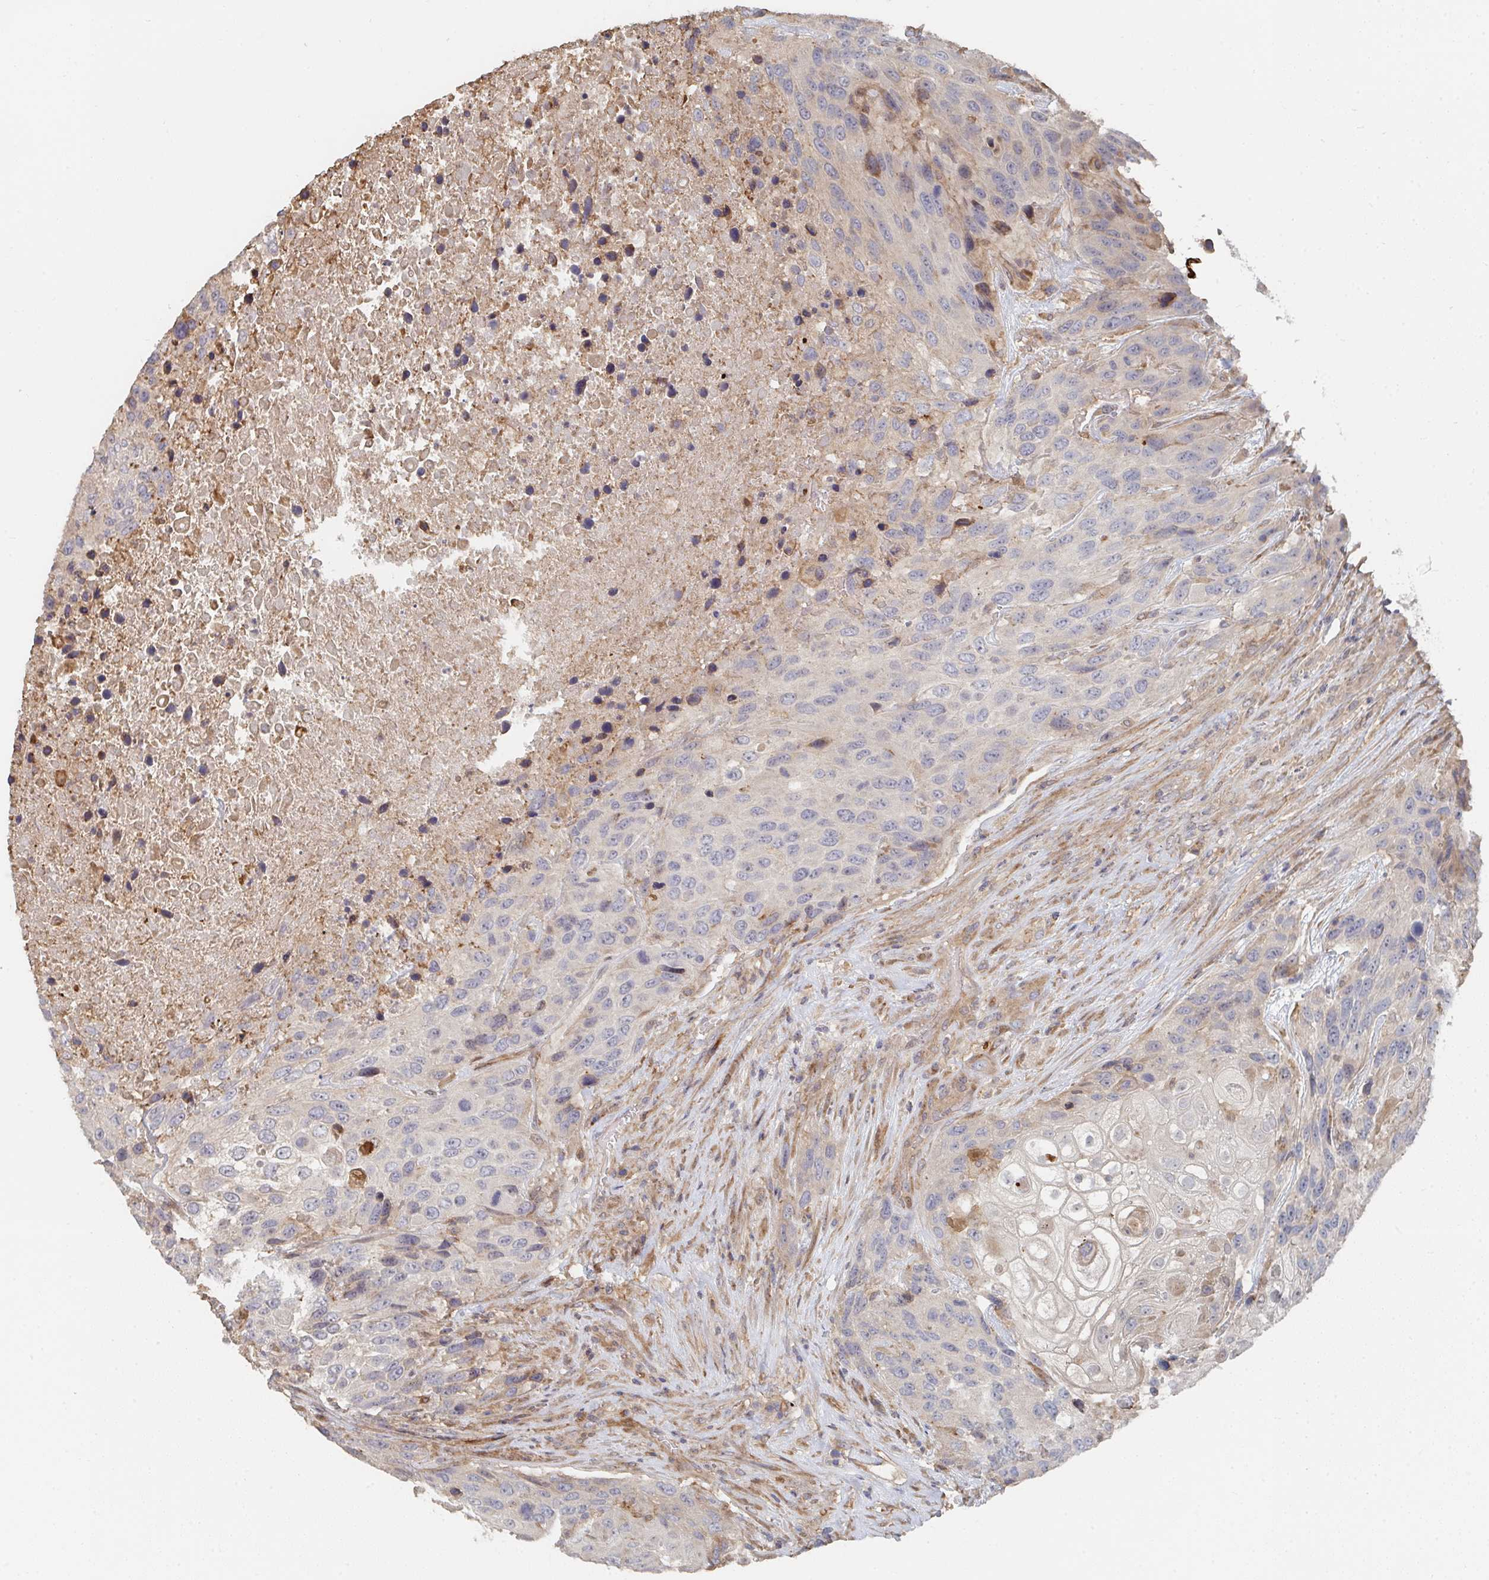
{"staining": {"intensity": "negative", "quantity": "none", "location": "none"}, "tissue": "urothelial cancer", "cell_type": "Tumor cells", "image_type": "cancer", "snomed": [{"axis": "morphology", "description": "Urothelial carcinoma, High grade"}, {"axis": "topography", "description": "Urinary bladder"}], "caption": "Tumor cells show no significant staining in urothelial cancer.", "gene": "PTEN", "patient": {"sex": "female", "age": 70}}